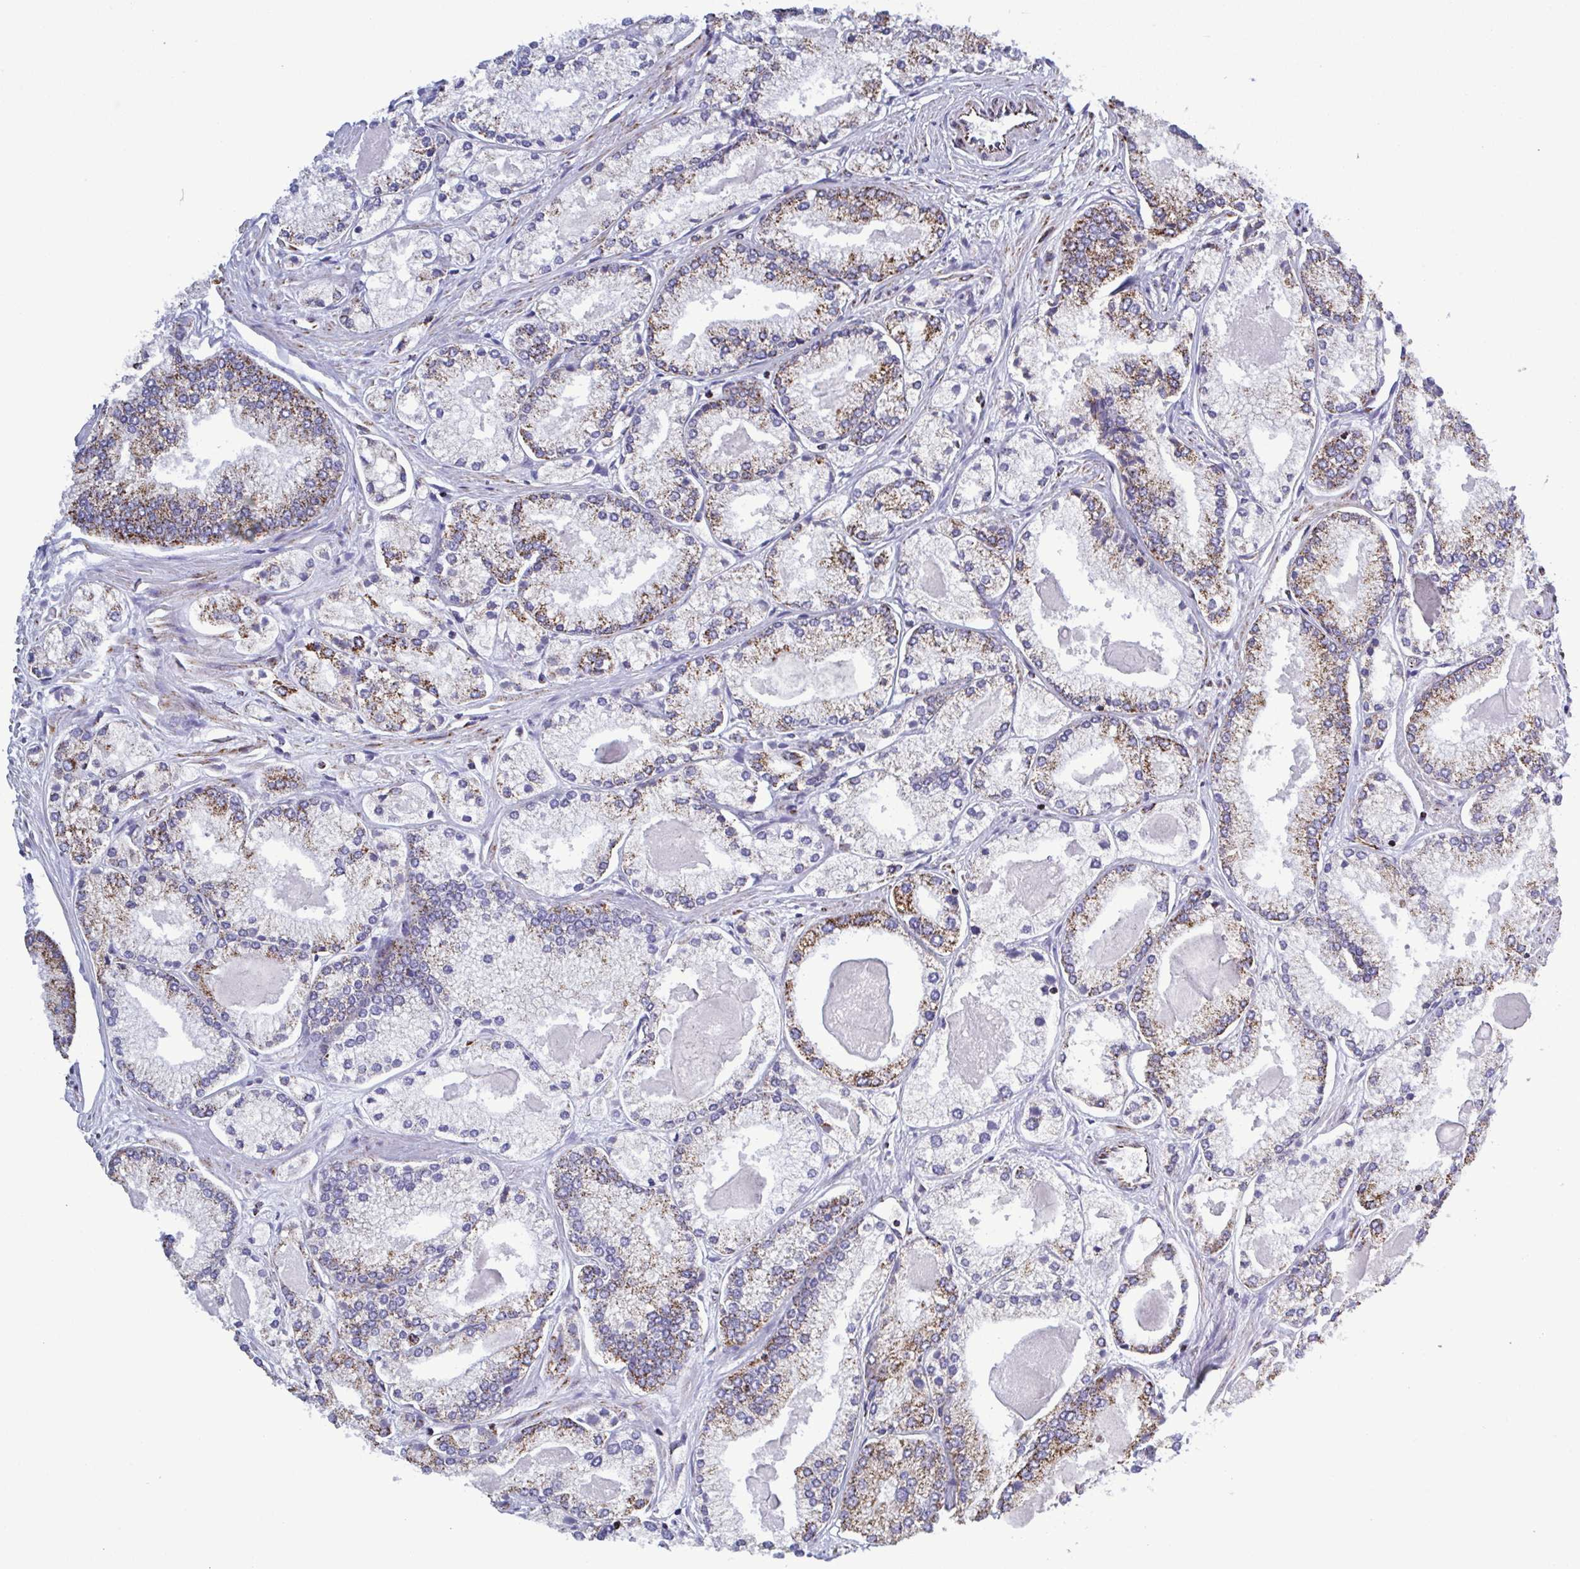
{"staining": {"intensity": "moderate", "quantity": ">75%", "location": "cytoplasmic/membranous"}, "tissue": "prostate cancer", "cell_type": "Tumor cells", "image_type": "cancer", "snomed": [{"axis": "morphology", "description": "Adenocarcinoma, High grade"}, {"axis": "topography", "description": "Prostate"}], "caption": "Prostate high-grade adenocarcinoma stained with immunohistochemistry reveals moderate cytoplasmic/membranous positivity in approximately >75% of tumor cells.", "gene": "CSDE1", "patient": {"sex": "male", "age": 68}}